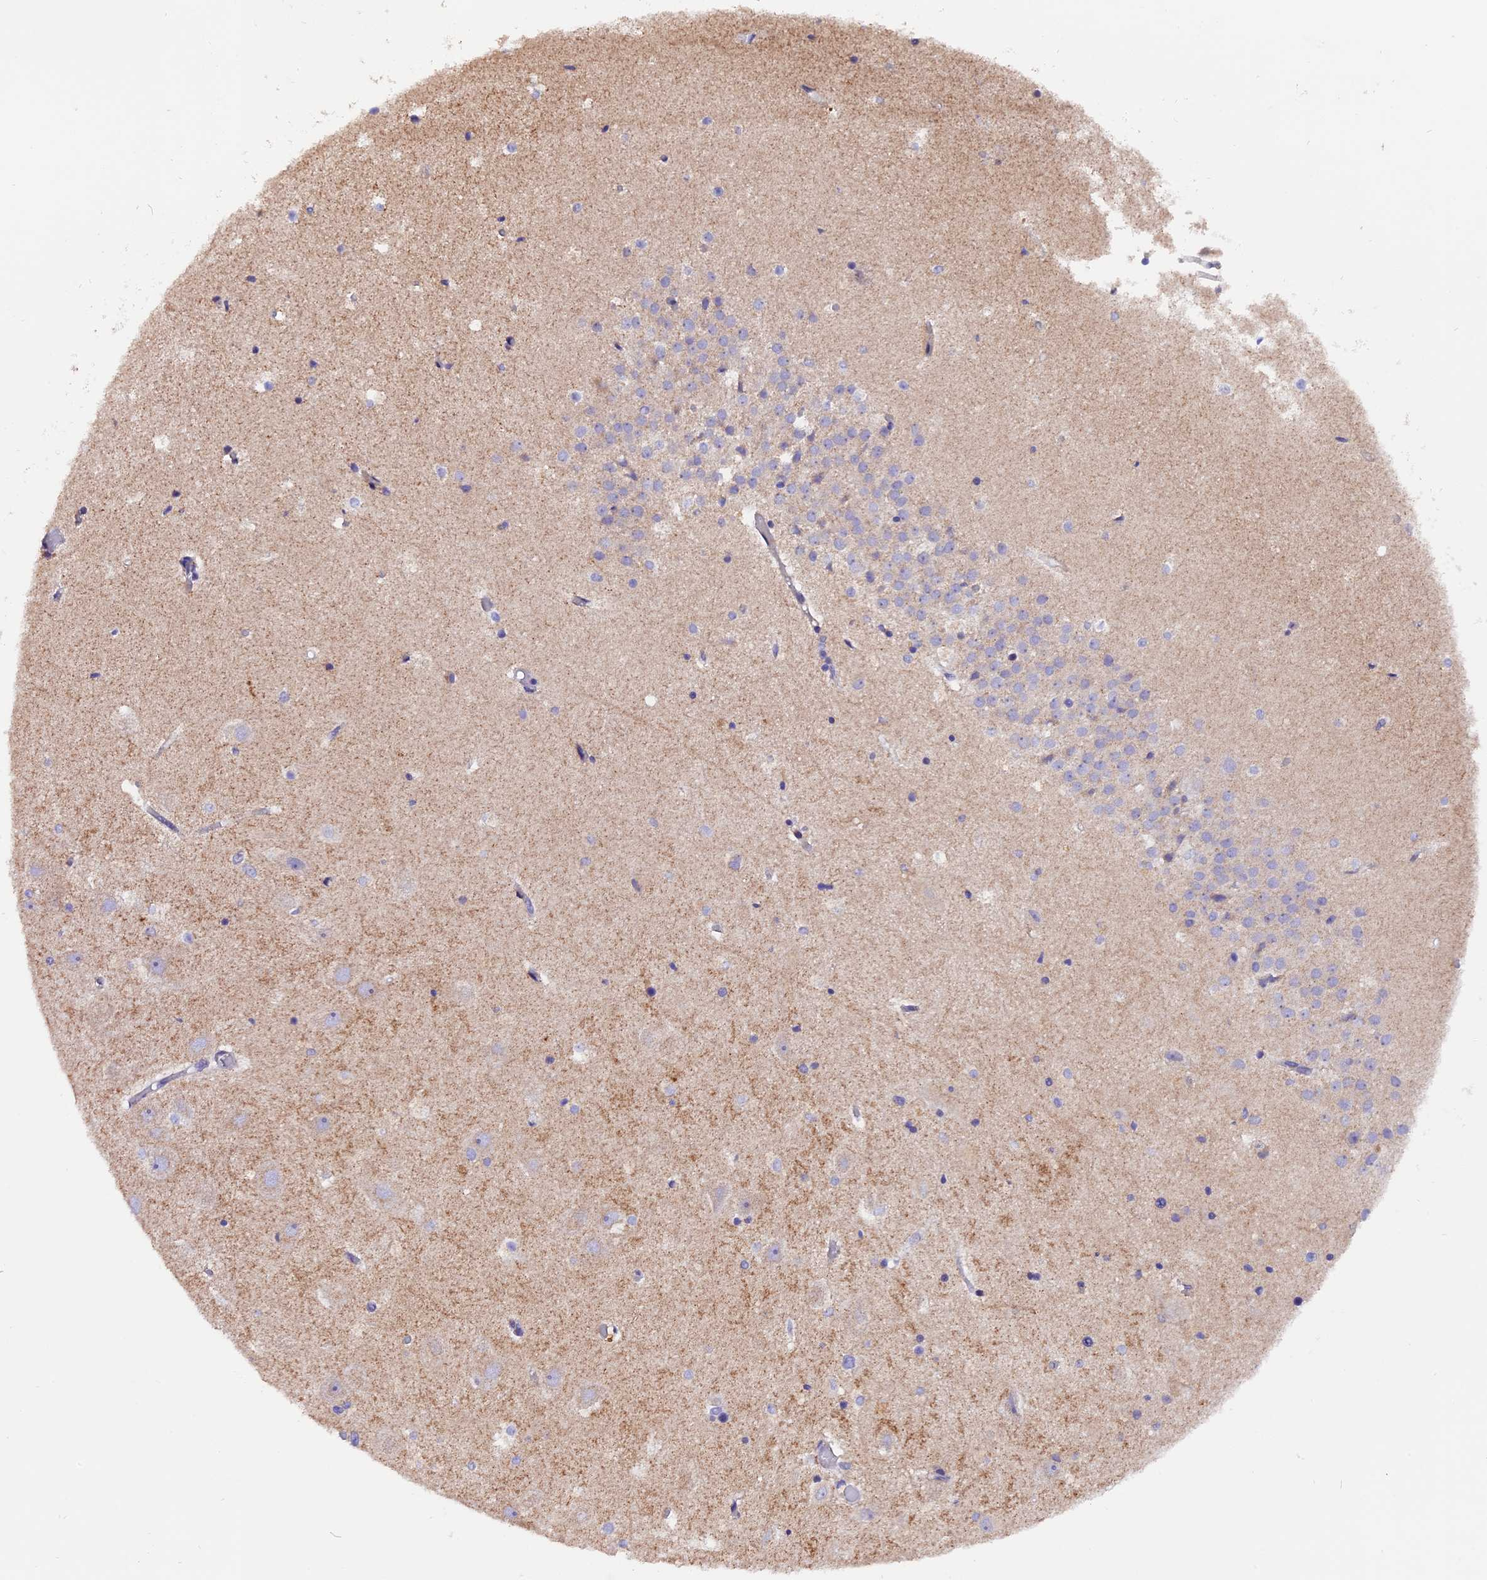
{"staining": {"intensity": "negative", "quantity": "none", "location": "none"}, "tissue": "hippocampus", "cell_type": "Glial cells", "image_type": "normal", "snomed": [{"axis": "morphology", "description": "Normal tissue, NOS"}, {"axis": "topography", "description": "Hippocampus"}], "caption": "High power microscopy image of an immunohistochemistry (IHC) micrograph of benign hippocampus, revealing no significant positivity in glial cells.", "gene": "DDX28", "patient": {"sex": "female", "age": 52}}